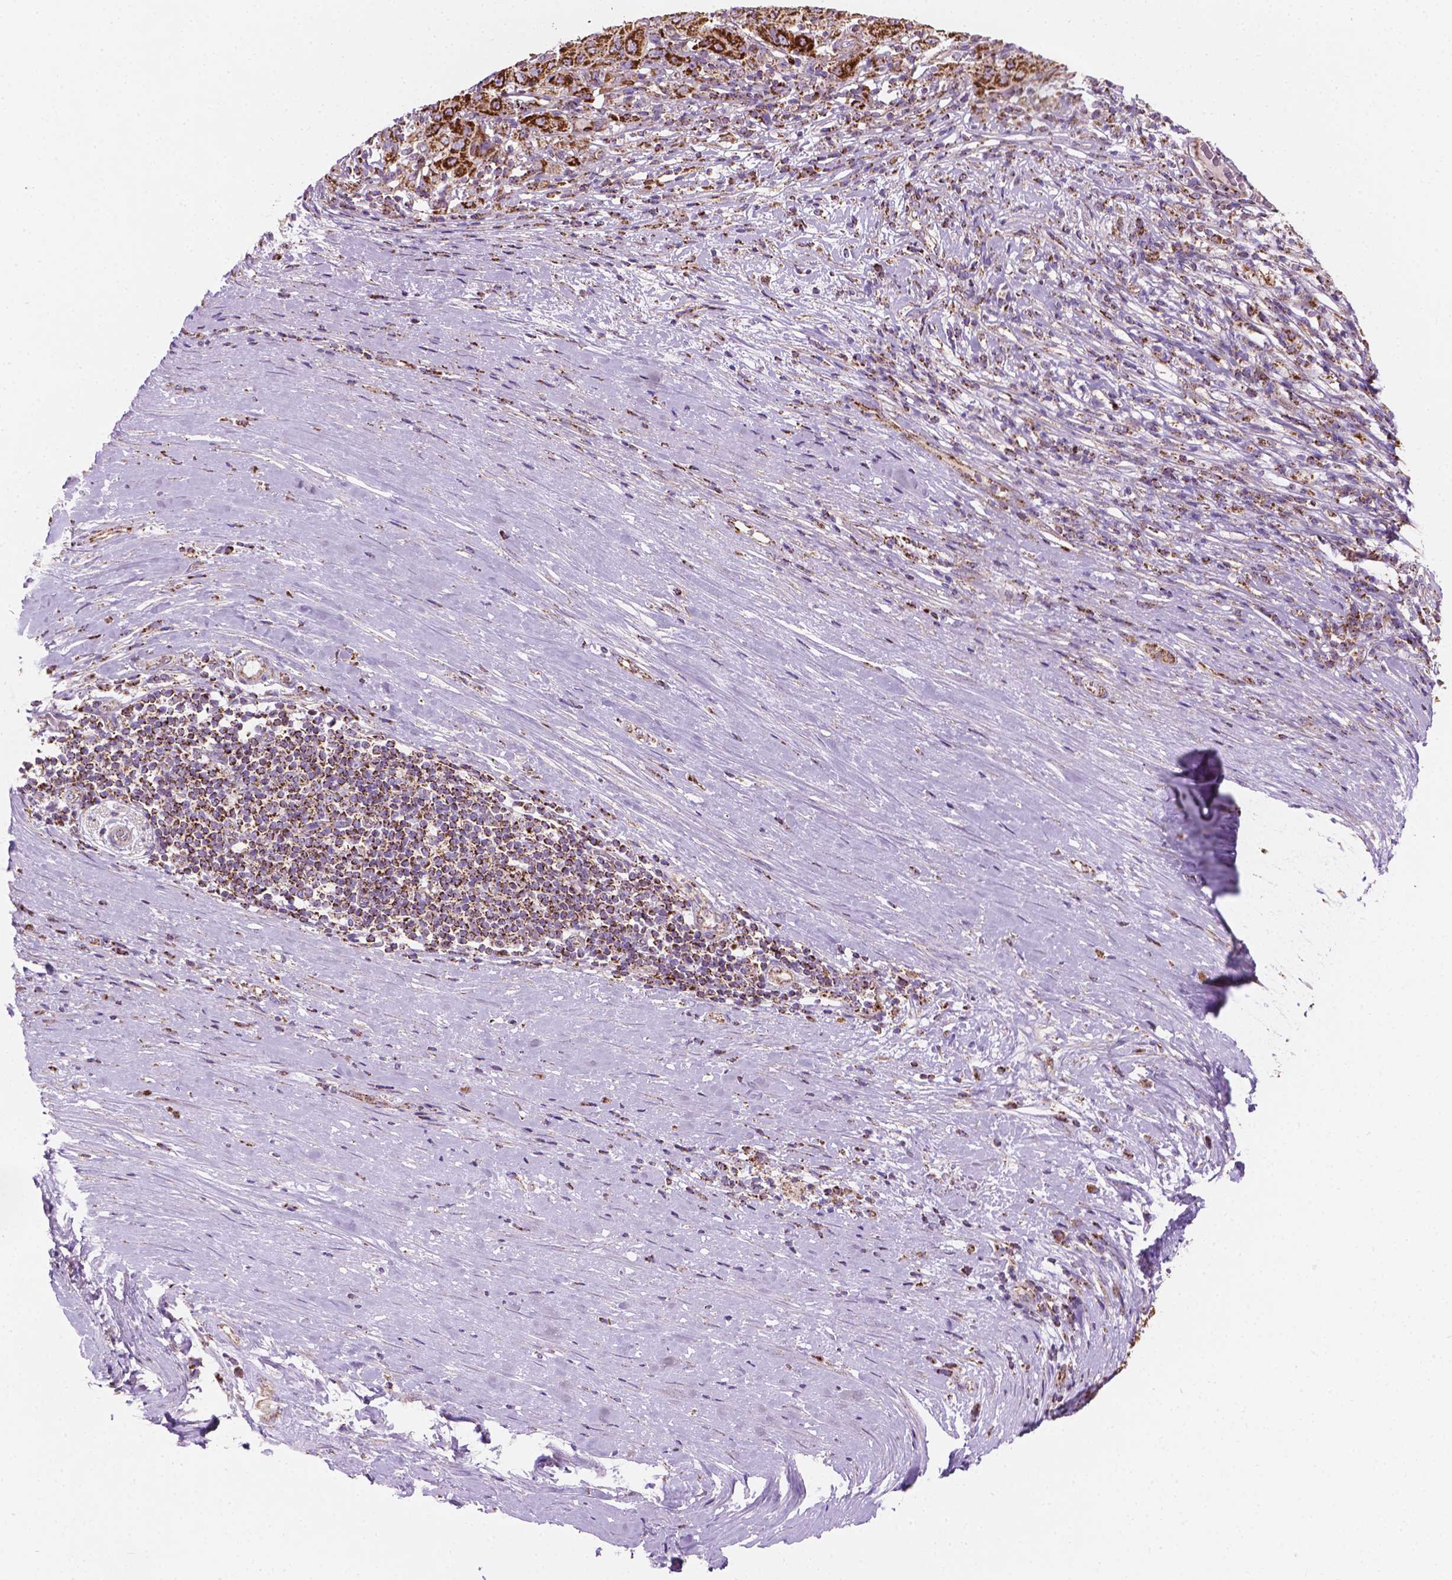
{"staining": {"intensity": "strong", "quantity": ">75%", "location": "cytoplasmic/membranous"}, "tissue": "pancreatic cancer", "cell_type": "Tumor cells", "image_type": "cancer", "snomed": [{"axis": "morphology", "description": "Adenocarcinoma, NOS"}, {"axis": "topography", "description": "Pancreas"}], "caption": "Adenocarcinoma (pancreatic) stained for a protein (brown) demonstrates strong cytoplasmic/membranous positive staining in approximately >75% of tumor cells.", "gene": "PIBF1", "patient": {"sex": "male", "age": 63}}